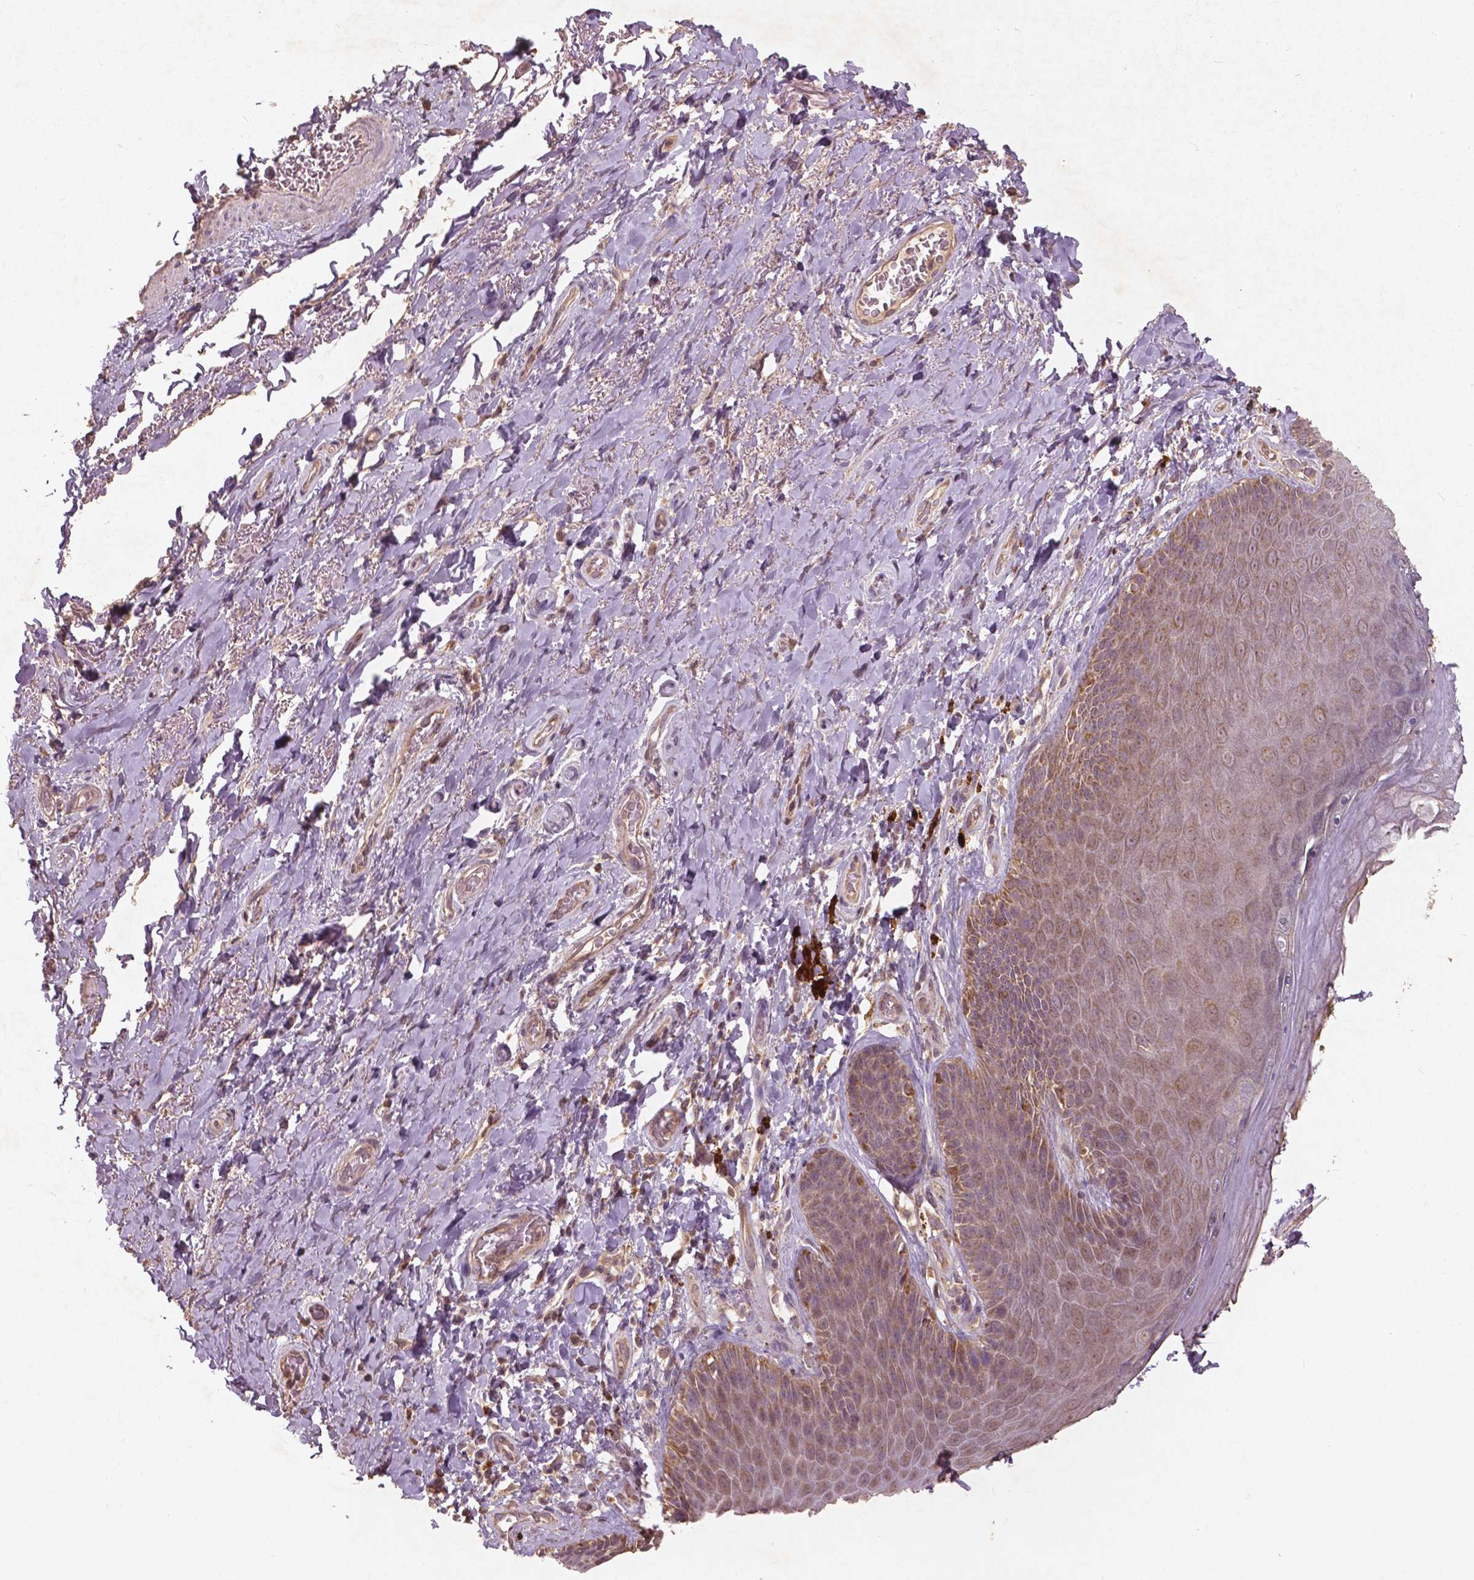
{"staining": {"intensity": "moderate", "quantity": ">75%", "location": "cytoplasmic/membranous,nuclear"}, "tissue": "adipose tissue", "cell_type": "Adipocytes", "image_type": "normal", "snomed": [{"axis": "morphology", "description": "Normal tissue, NOS"}, {"axis": "topography", "description": "Anal"}, {"axis": "topography", "description": "Peripheral nerve tissue"}], "caption": "Adipose tissue stained with a brown dye reveals moderate cytoplasmic/membranous,nuclear positive positivity in approximately >75% of adipocytes.", "gene": "ST6GALNAC5", "patient": {"sex": "male", "age": 53}}